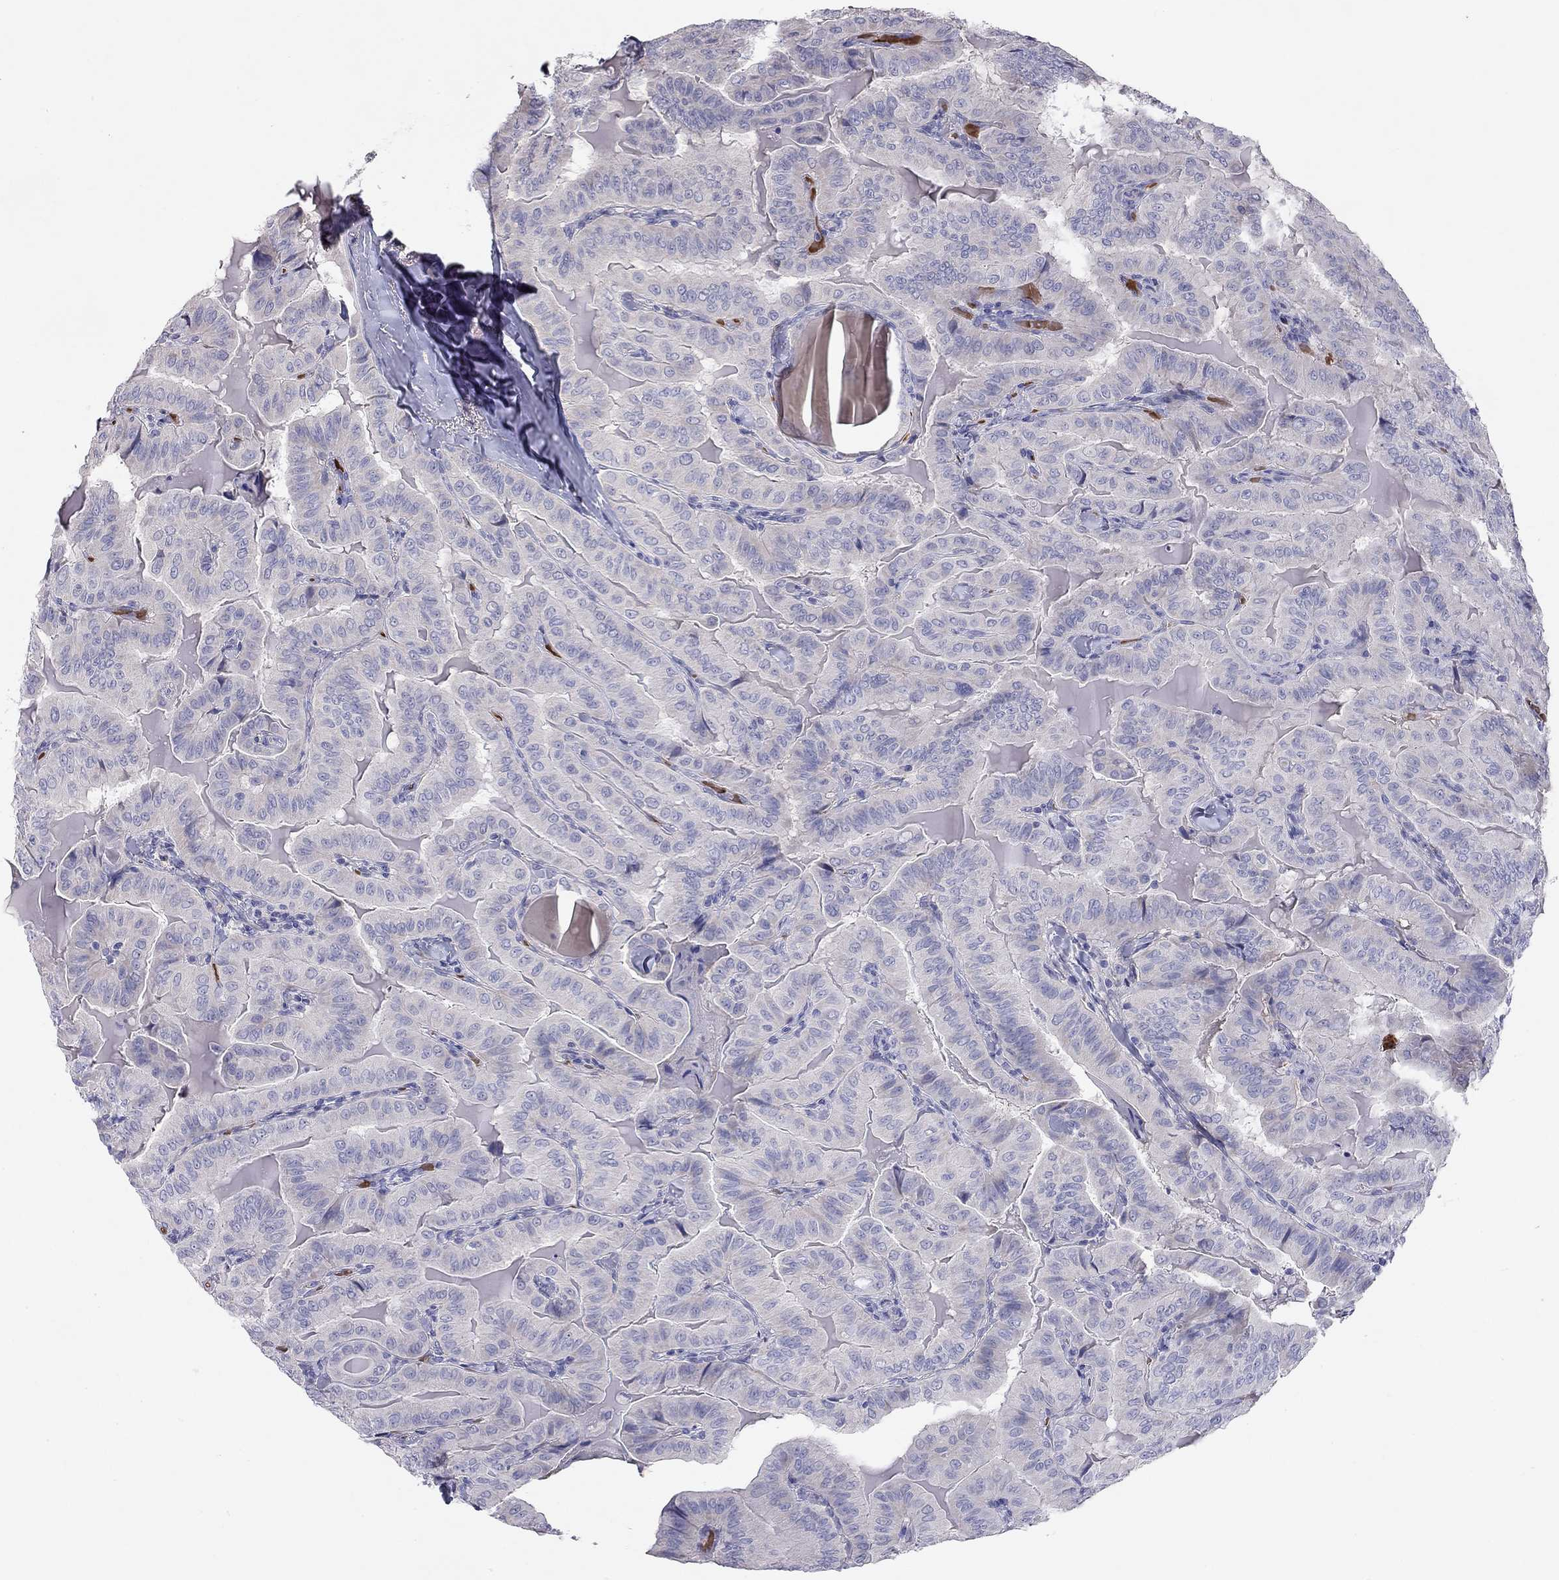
{"staining": {"intensity": "negative", "quantity": "none", "location": "none"}, "tissue": "thyroid cancer", "cell_type": "Tumor cells", "image_type": "cancer", "snomed": [{"axis": "morphology", "description": "Papillary adenocarcinoma, NOS"}, {"axis": "topography", "description": "Thyroid gland"}], "caption": "The immunohistochemistry image has no significant expression in tumor cells of thyroid papillary adenocarcinoma tissue.", "gene": "RHD", "patient": {"sex": "female", "age": 68}}